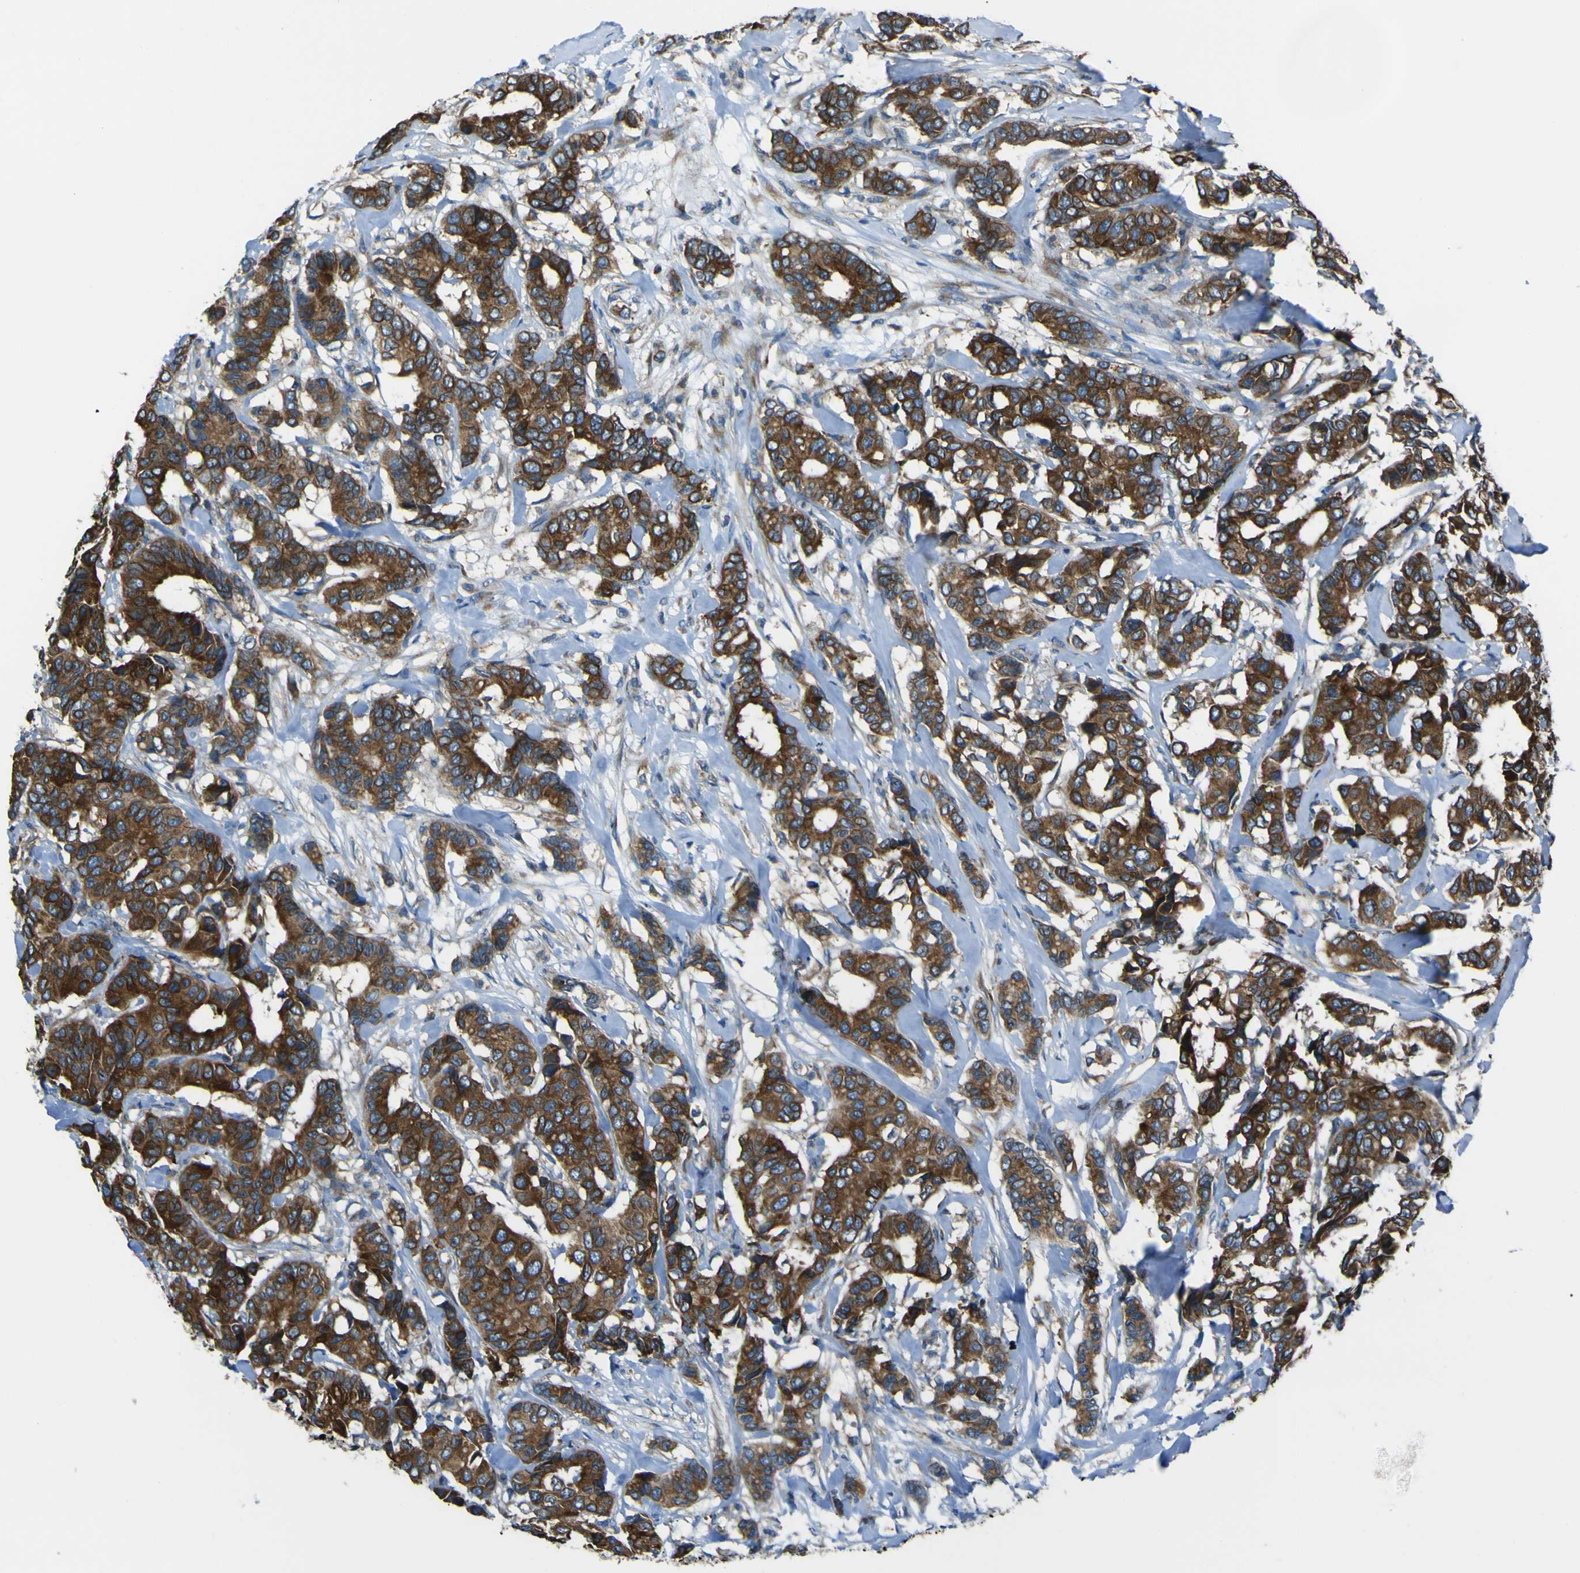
{"staining": {"intensity": "strong", "quantity": ">75%", "location": "cytoplasmic/membranous"}, "tissue": "breast cancer", "cell_type": "Tumor cells", "image_type": "cancer", "snomed": [{"axis": "morphology", "description": "Duct carcinoma"}, {"axis": "topography", "description": "Breast"}], "caption": "Tumor cells demonstrate strong cytoplasmic/membranous positivity in approximately >75% of cells in breast cancer (intraductal carcinoma).", "gene": "STIM1", "patient": {"sex": "female", "age": 87}}